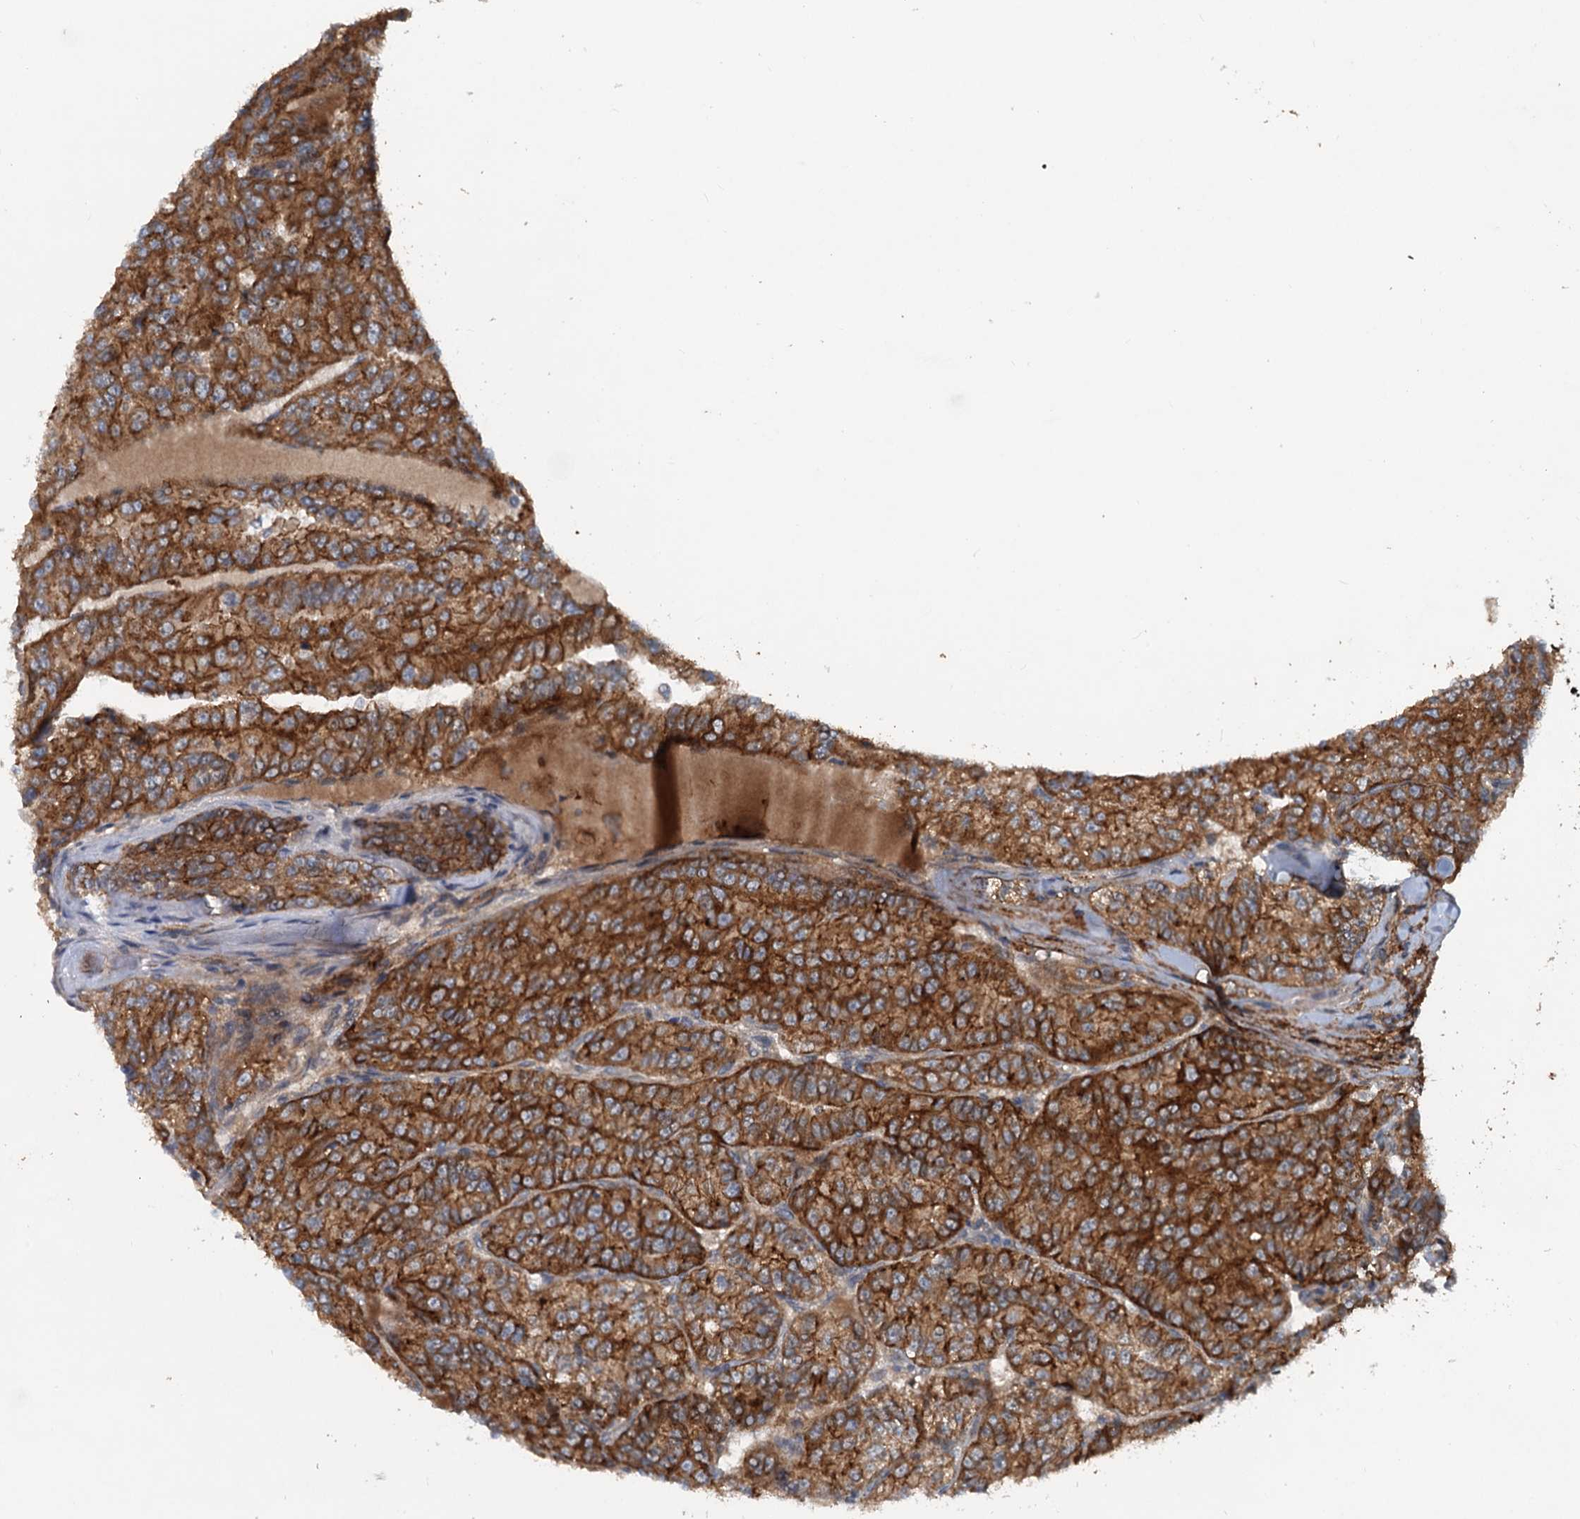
{"staining": {"intensity": "strong", "quantity": ">75%", "location": "cytoplasmic/membranous"}, "tissue": "renal cancer", "cell_type": "Tumor cells", "image_type": "cancer", "snomed": [{"axis": "morphology", "description": "Adenocarcinoma, NOS"}, {"axis": "topography", "description": "Kidney"}], "caption": "Immunohistochemistry (IHC) staining of renal cancer, which reveals high levels of strong cytoplasmic/membranous expression in about >75% of tumor cells indicating strong cytoplasmic/membranous protein expression. The staining was performed using DAB (3,3'-diaminobenzidine) (brown) for protein detection and nuclei were counterstained in hematoxylin (blue).", "gene": "N4BP2L2", "patient": {"sex": "female", "age": 63}}